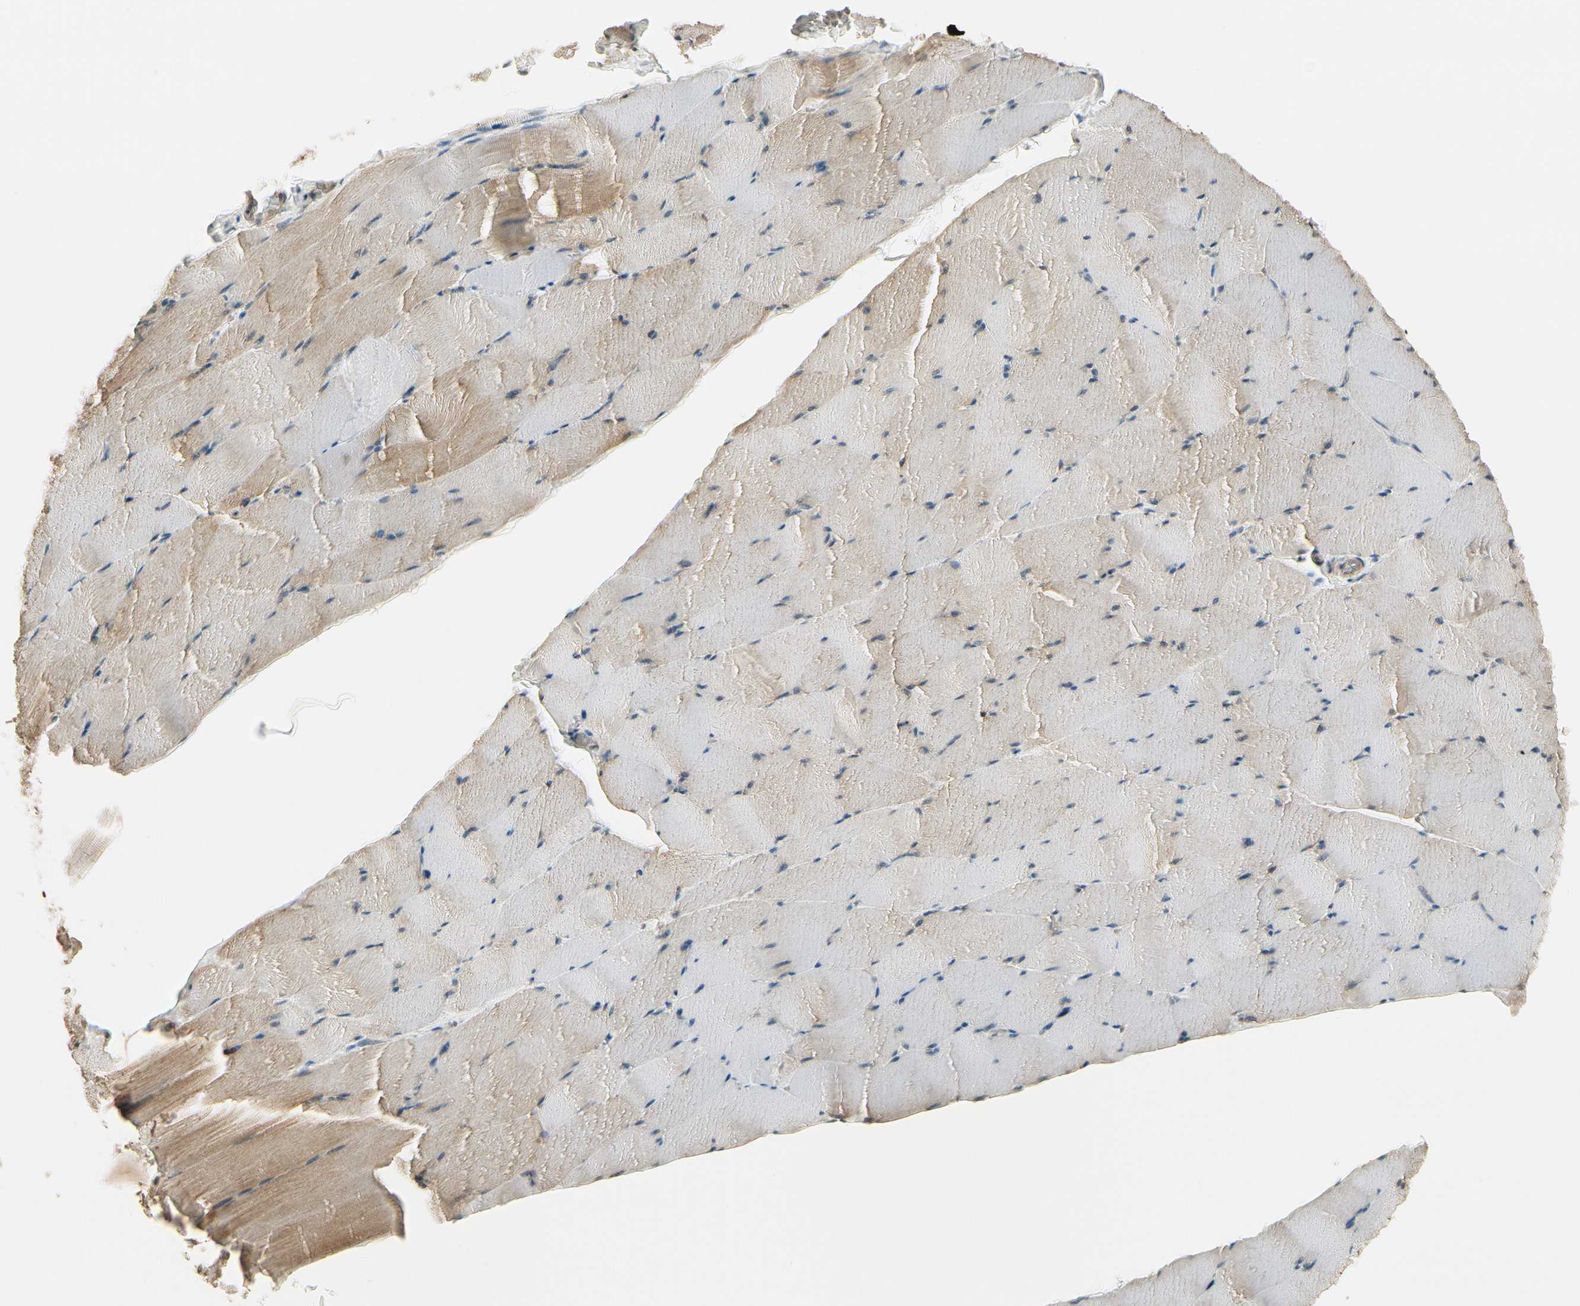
{"staining": {"intensity": "moderate", "quantity": "25%-75%", "location": "cytoplasmic/membranous"}, "tissue": "skeletal muscle", "cell_type": "Myocytes", "image_type": "normal", "snomed": [{"axis": "morphology", "description": "Normal tissue, NOS"}, {"axis": "topography", "description": "Skeletal muscle"}], "caption": "Immunohistochemical staining of benign skeletal muscle displays medium levels of moderate cytoplasmic/membranous expression in about 25%-75% of myocytes. (brown staining indicates protein expression, while blue staining denotes nuclei).", "gene": "MCPH1", "patient": {"sex": "male", "age": 62}}